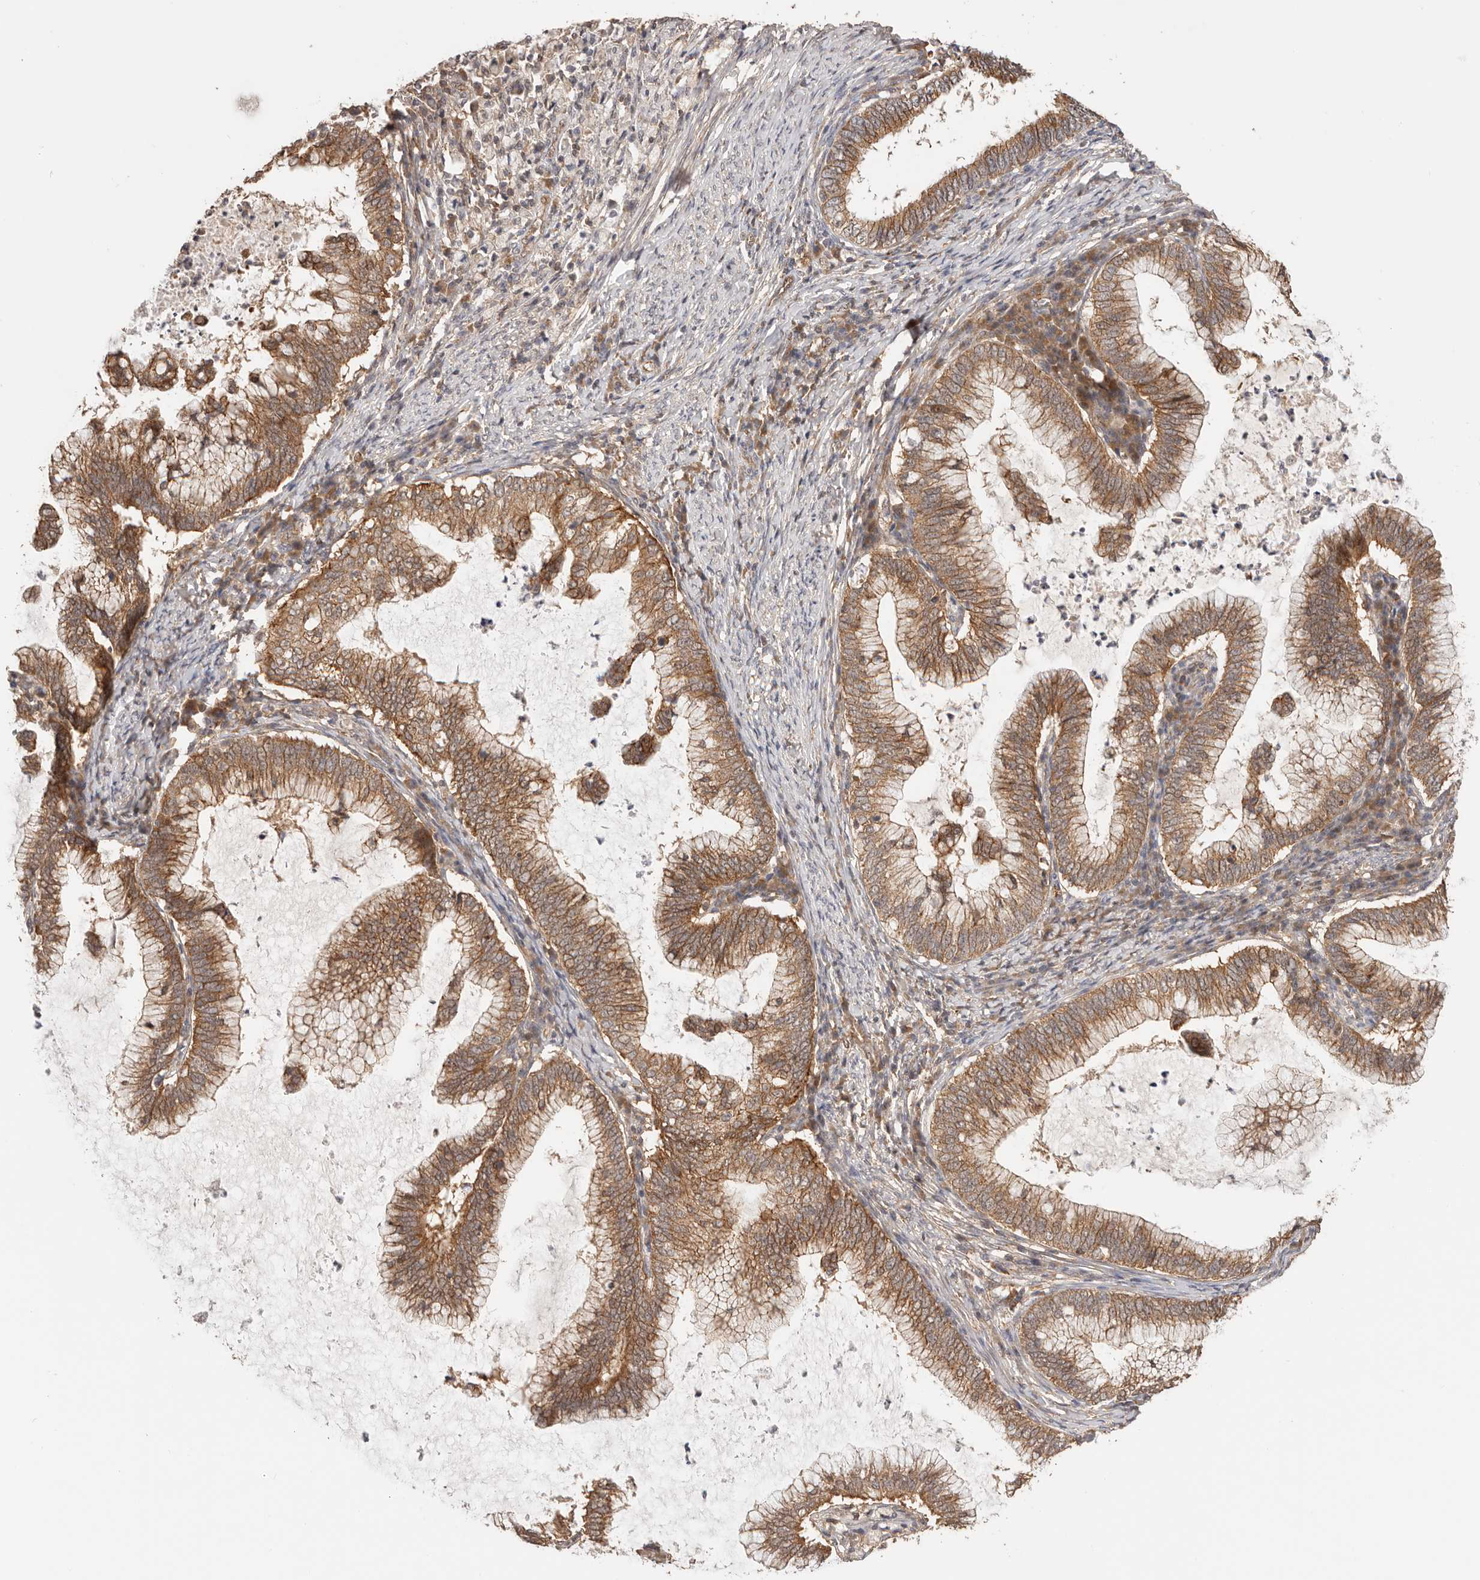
{"staining": {"intensity": "moderate", "quantity": ">75%", "location": "cytoplasmic/membranous"}, "tissue": "cervical cancer", "cell_type": "Tumor cells", "image_type": "cancer", "snomed": [{"axis": "morphology", "description": "Adenocarcinoma, NOS"}, {"axis": "topography", "description": "Cervix"}], "caption": "Human cervical adenocarcinoma stained with a brown dye exhibits moderate cytoplasmic/membranous positive positivity in about >75% of tumor cells.", "gene": "AFDN", "patient": {"sex": "female", "age": 36}}